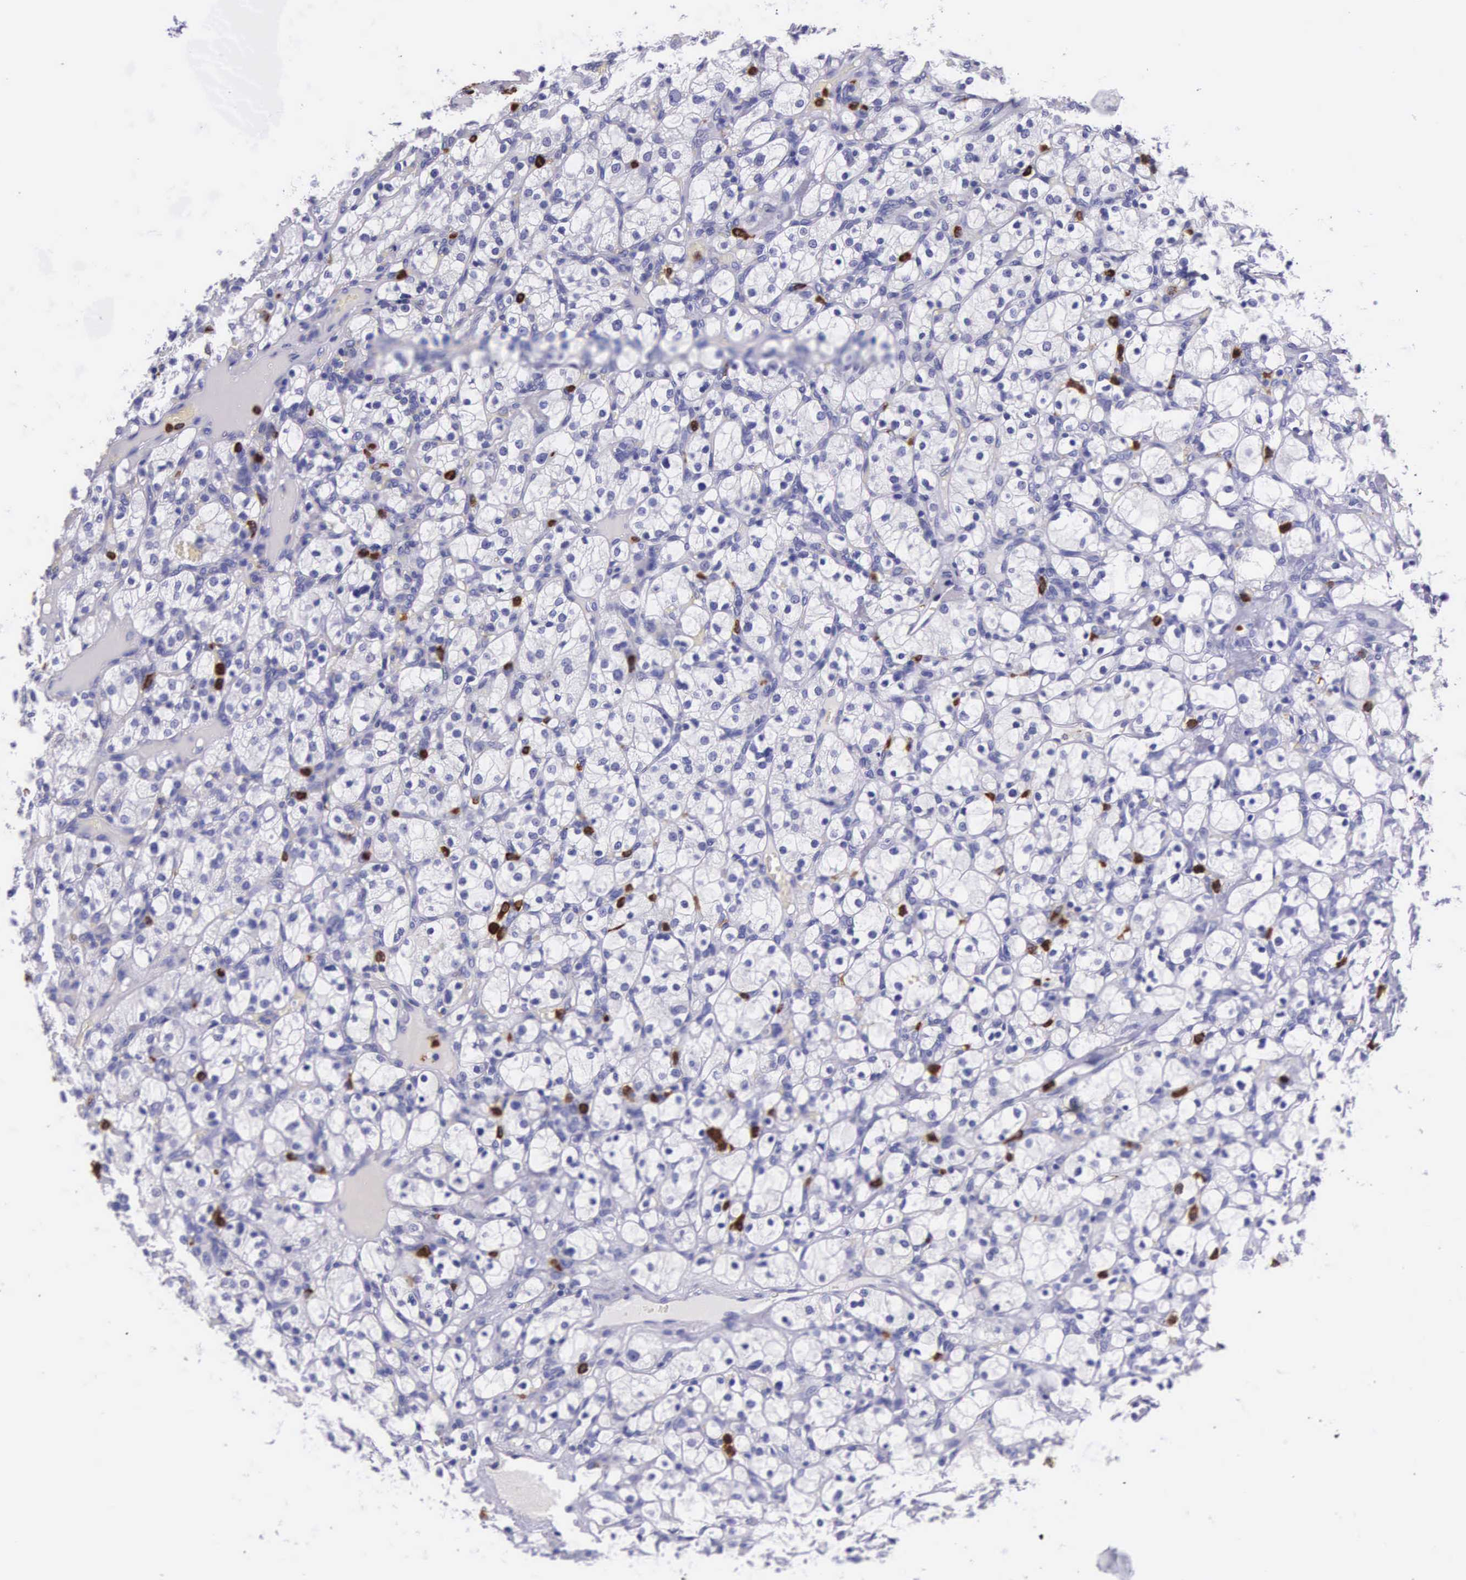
{"staining": {"intensity": "negative", "quantity": "none", "location": "none"}, "tissue": "renal cancer", "cell_type": "Tumor cells", "image_type": "cancer", "snomed": [{"axis": "morphology", "description": "Adenocarcinoma, NOS"}, {"axis": "topography", "description": "Kidney"}], "caption": "Renal cancer (adenocarcinoma) was stained to show a protein in brown. There is no significant staining in tumor cells. The staining was performed using DAB to visualize the protein expression in brown, while the nuclei were stained in blue with hematoxylin (Magnification: 20x).", "gene": "FCN1", "patient": {"sex": "female", "age": 83}}